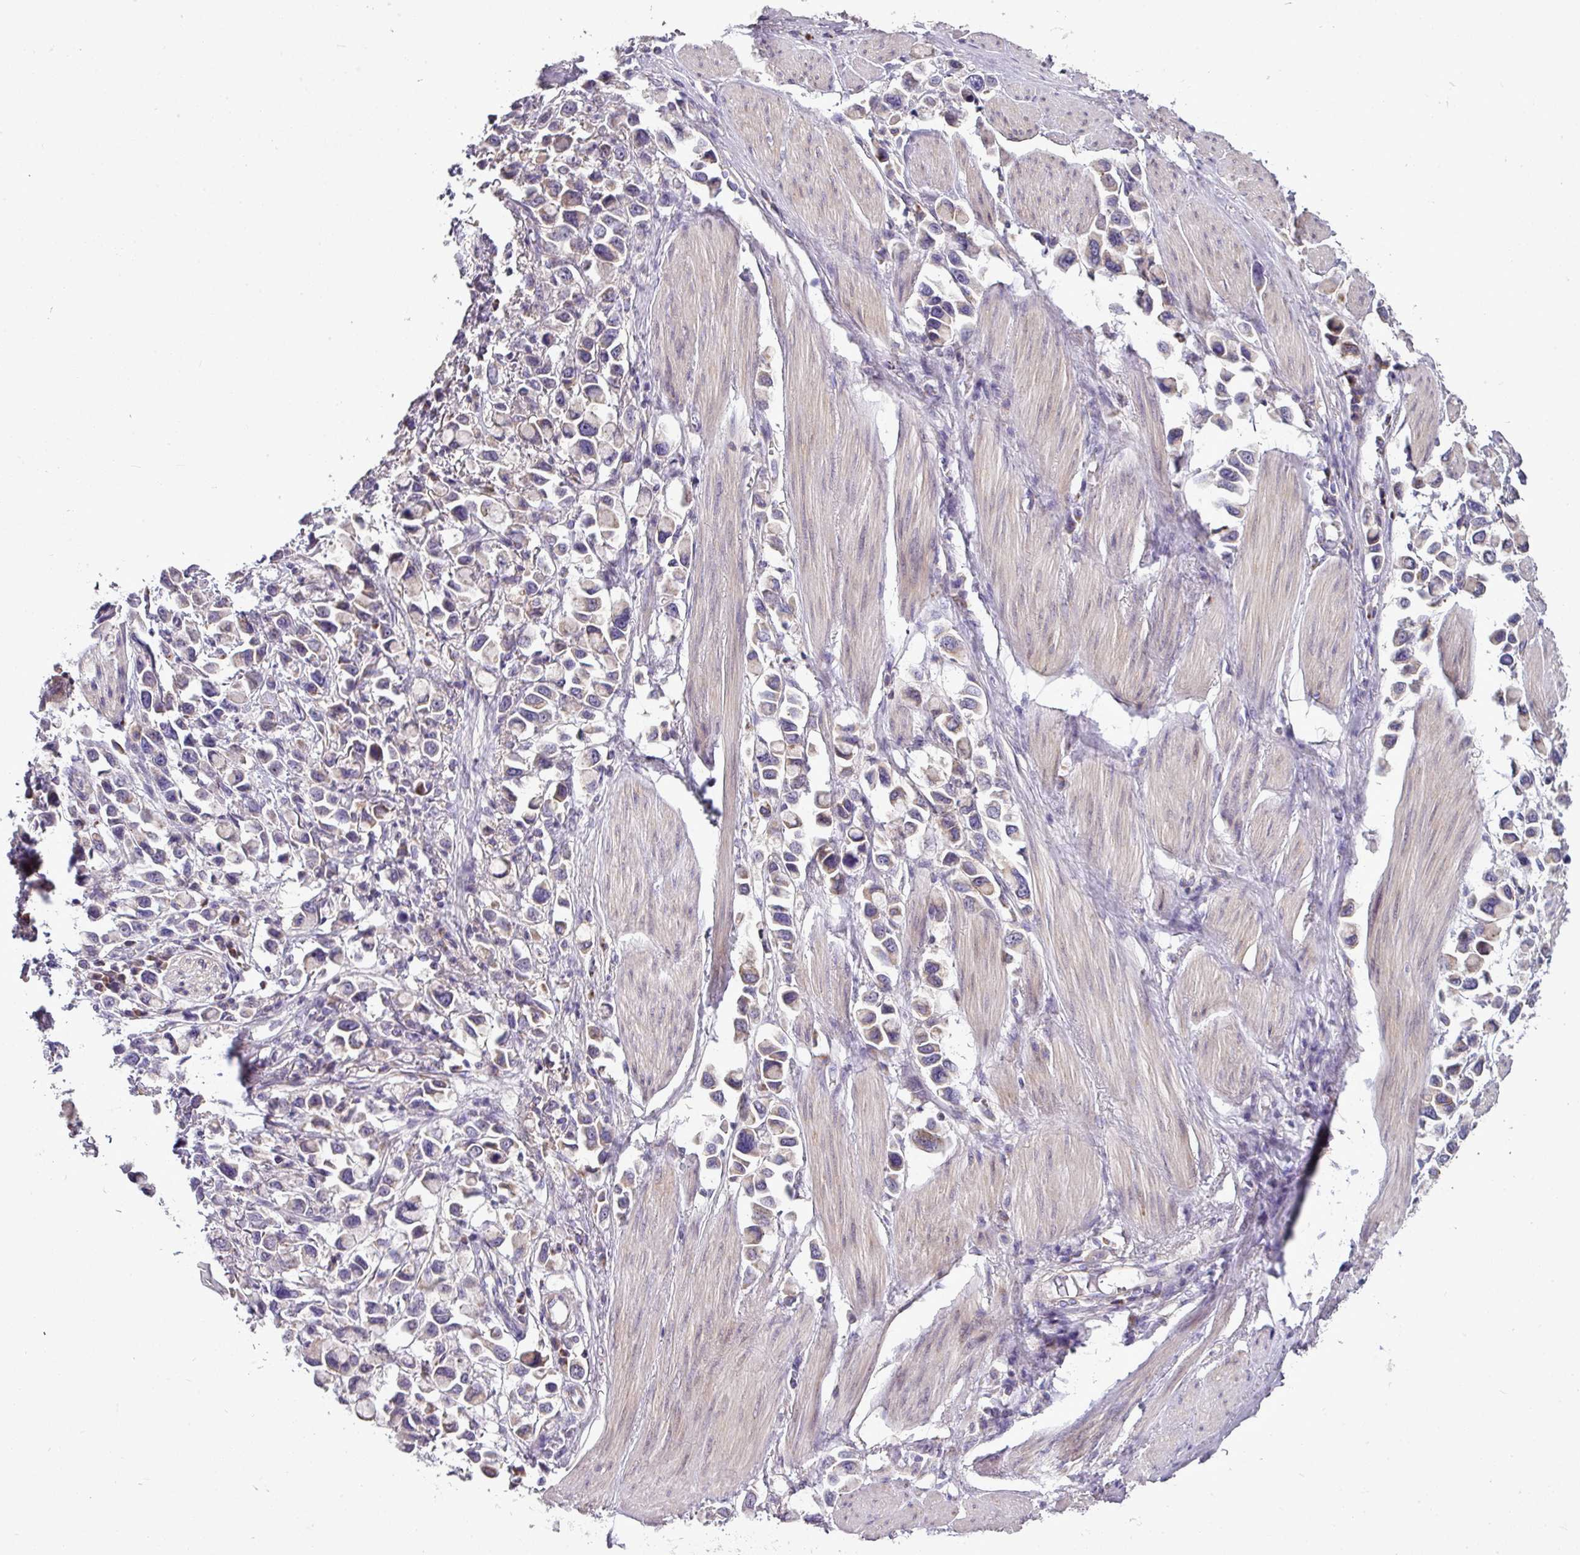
{"staining": {"intensity": "weak", "quantity": "<25%", "location": "cytoplasmic/membranous"}, "tissue": "stomach cancer", "cell_type": "Tumor cells", "image_type": "cancer", "snomed": [{"axis": "morphology", "description": "Adenocarcinoma, NOS"}, {"axis": "topography", "description": "Stomach"}], "caption": "Adenocarcinoma (stomach) stained for a protein using immunohistochemistry (IHC) exhibits no positivity tumor cells.", "gene": "GAN", "patient": {"sex": "female", "age": 81}}